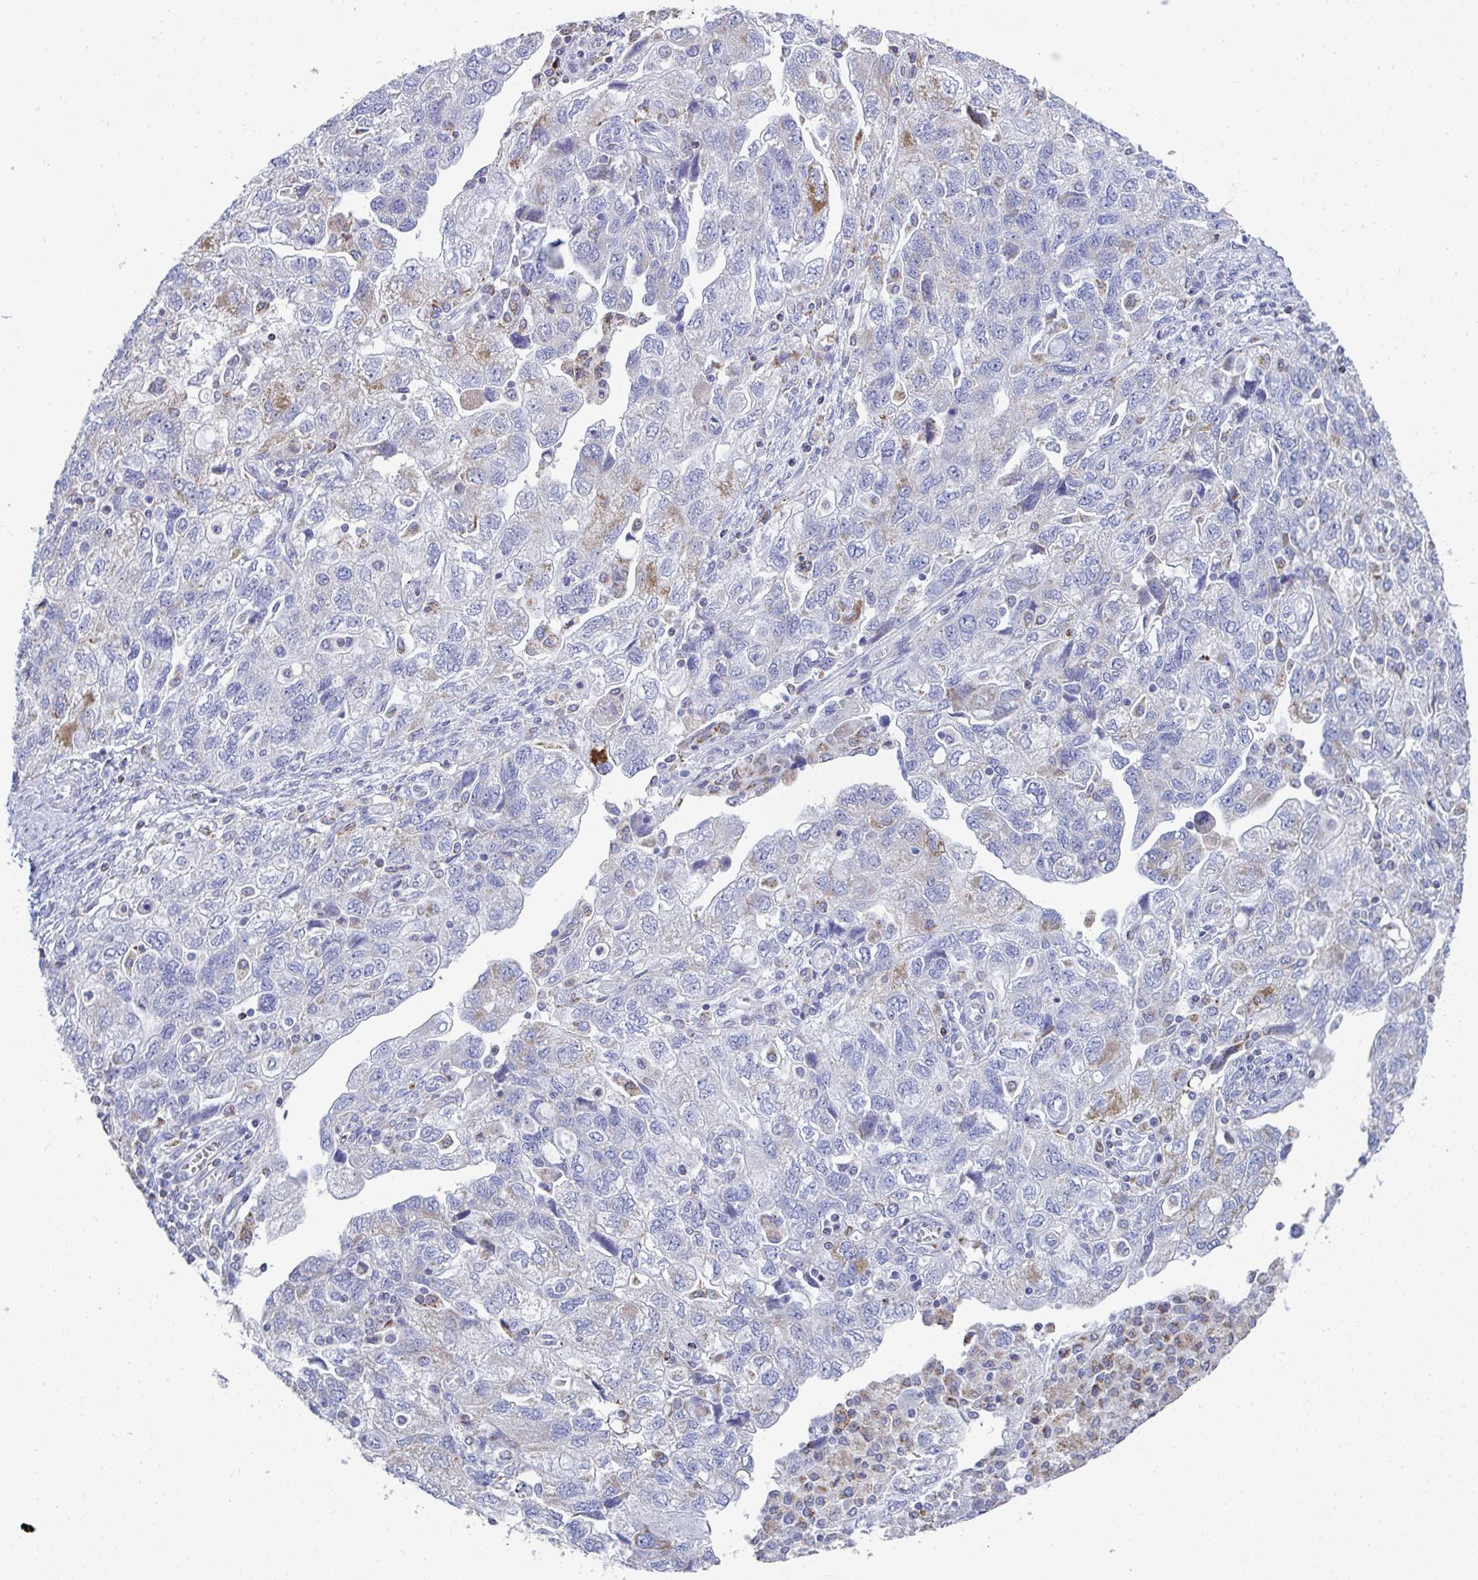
{"staining": {"intensity": "weak", "quantity": "<25%", "location": "cytoplasmic/membranous"}, "tissue": "ovarian cancer", "cell_type": "Tumor cells", "image_type": "cancer", "snomed": [{"axis": "morphology", "description": "Carcinoma, NOS"}, {"axis": "morphology", "description": "Cystadenocarcinoma, serous, NOS"}, {"axis": "topography", "description": "Ovary"}], "caption": "Immunohistochemistry (IHC) image of human ovarian cancer stained for a protein (brown), which shows no positivity in tumor cells.", "gene": "MGAM2", "patient": {"sex": "female", "age": 69}}